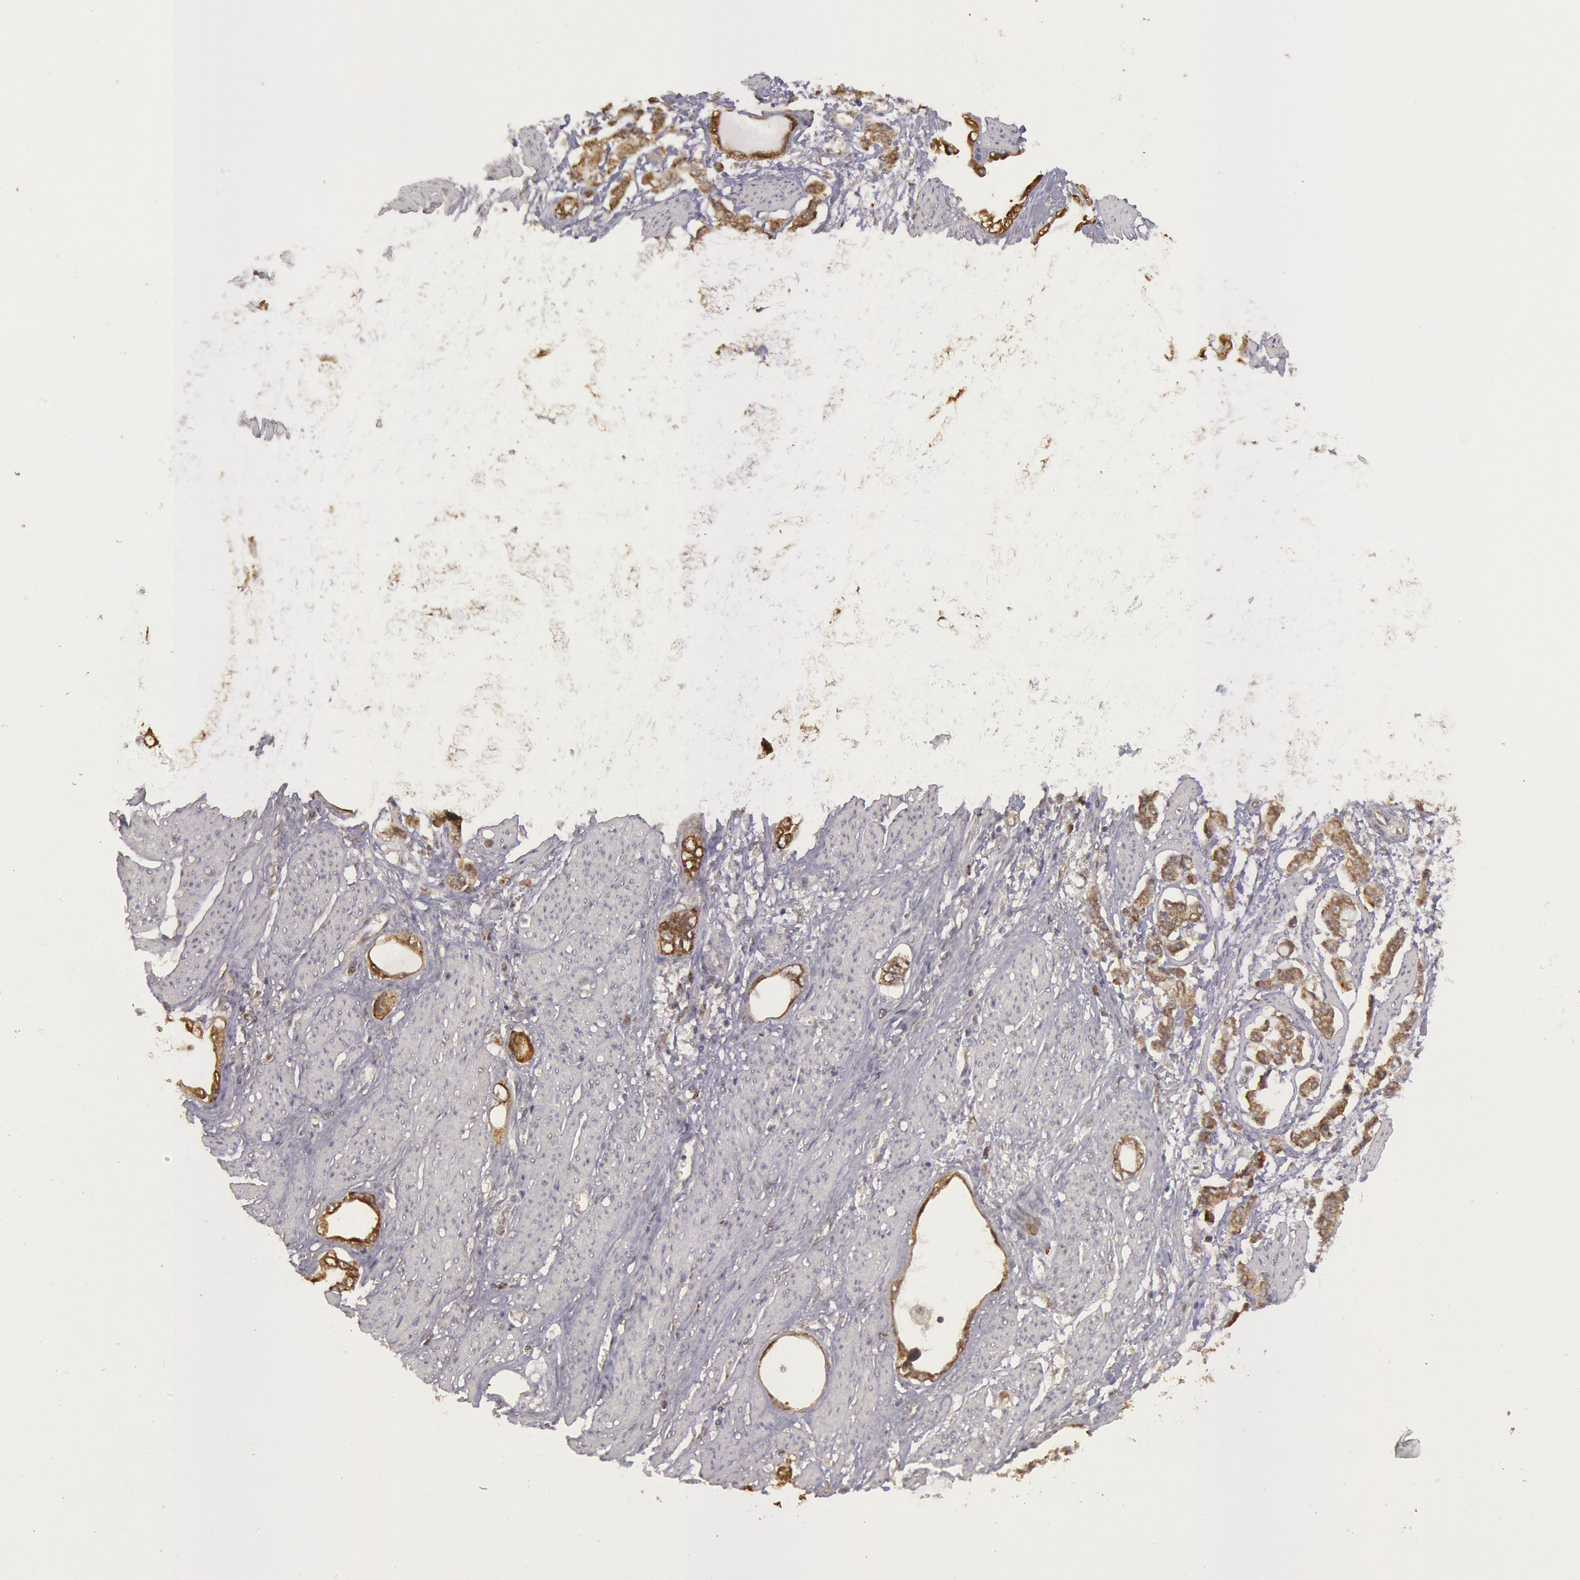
{"staining": {"intensity": "moderate", "quantity": ">75%", "location": "cytoplasmic/membranous"}, "tissue": "stomach cancer", "cell_type": "Tumor cells", "image_type": "cancer", "snomed": [{"axis": "morphology", "description": "Adenocarcinoma, NOS"}, {"axis": "topography", "description": "Stomach"}], "caption": "Immunohistochemical staining of stomach cancer (adenocarcinoma) reveals moderate cytoplasmic/membranous protein expression in approximately >75% of tumor cells.", "gene": "MPST", "patient": {"sex": "male", "age": 78}}